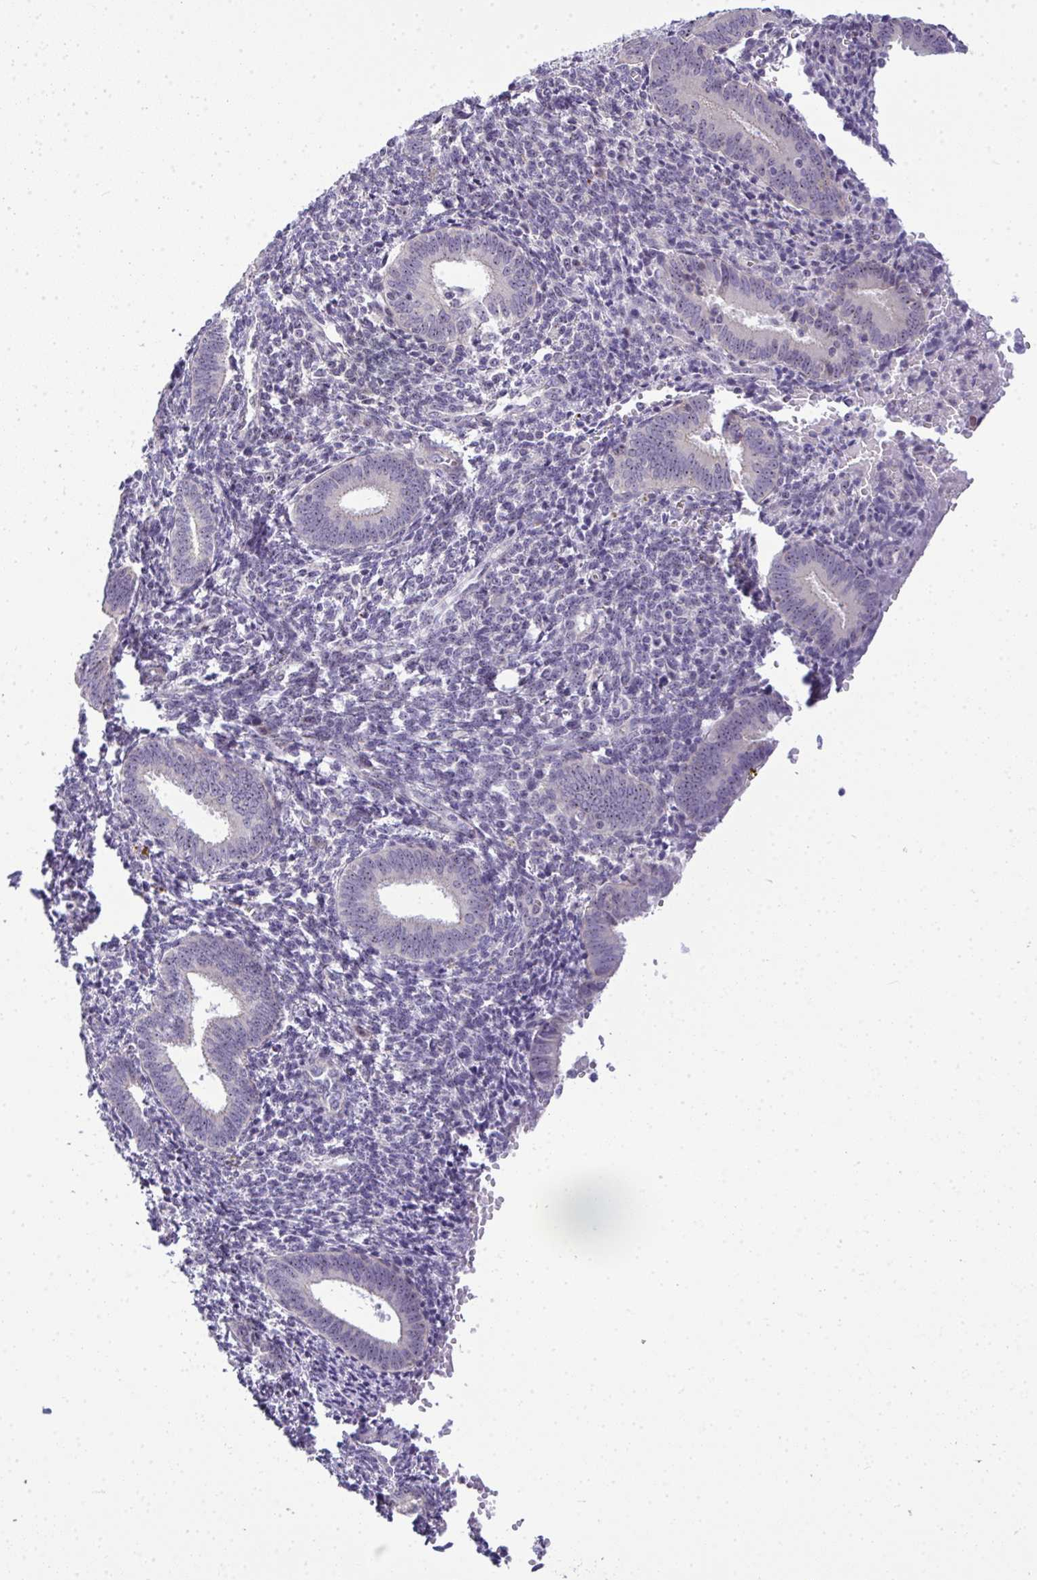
{"staining": {"intensity": "negative", "quantity": "none", "location": "none"}, "tissue": "endometrium", "cell_type": "Cells in endometrial stroma", "image_type": "normal", "snomed": [{"axis": "morphology", "description": "Normal tissue, NOS"}, {"axis": "topography", "description": "Endometrium"}], "caption": "This is an IHC micrograph of unremarkable human endometrium. There is no staining in cells in endometrial stroma.", "gene": "NT5C1A", "patient": {"sex": "female", "age": 41}}